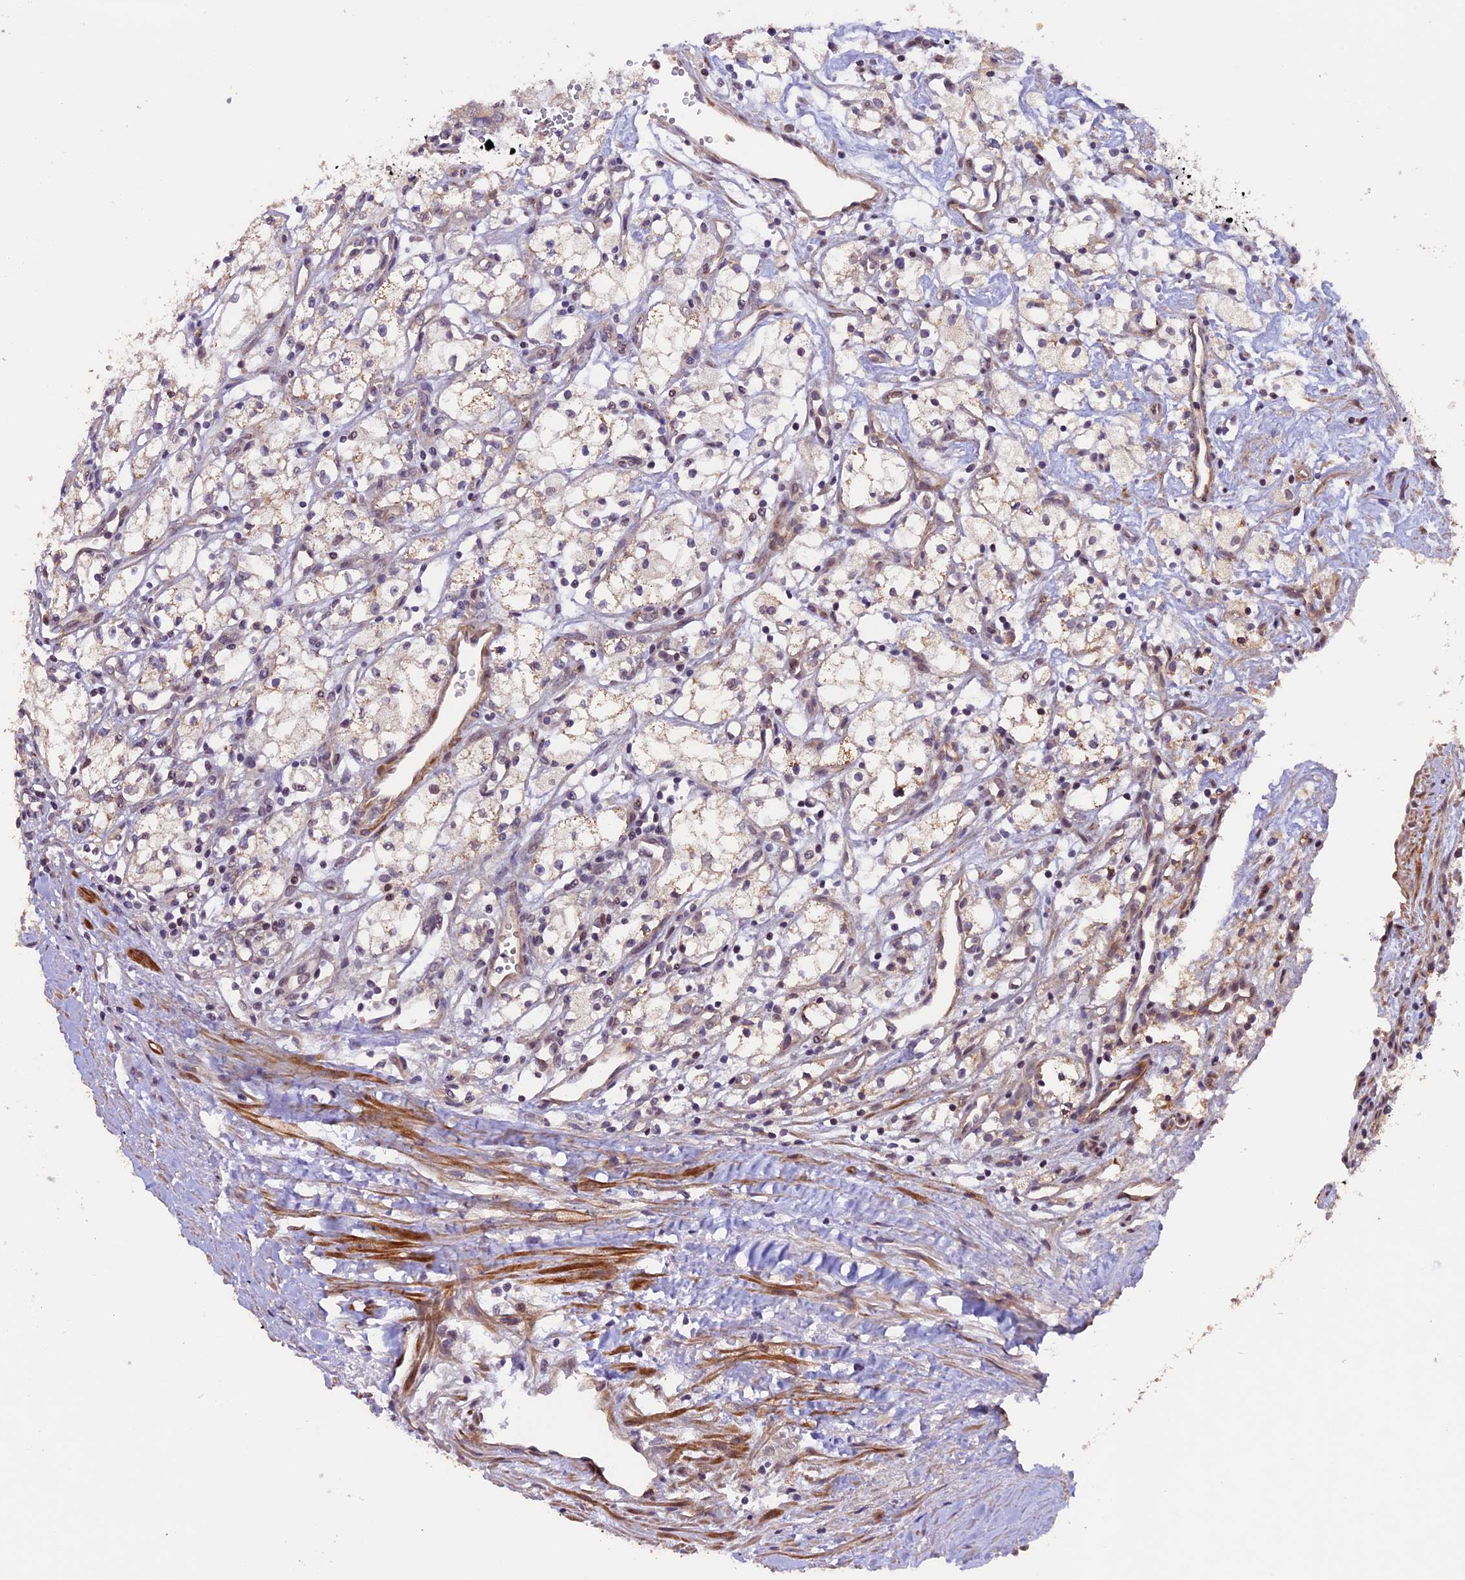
{"staining": {"intensity": "weak", "quantity": "<25%", "location": "cytoplasmic/membranous"}, "tissue": "renal cancer", "cell_type": "Tumor cells", "image_type": "cancer", "snomed": [{"axis": "morphology", "description": "Adenocarcinoma, NOS"}, {"axis": "topography", "description": "Kidney"}], "caption": "A photomicrograph of human renal cancer (adenocarcinoma) is negative for staining in tumor cells.", "gene": "GNB5", "patient": {"sex": "male", "age": 59}}